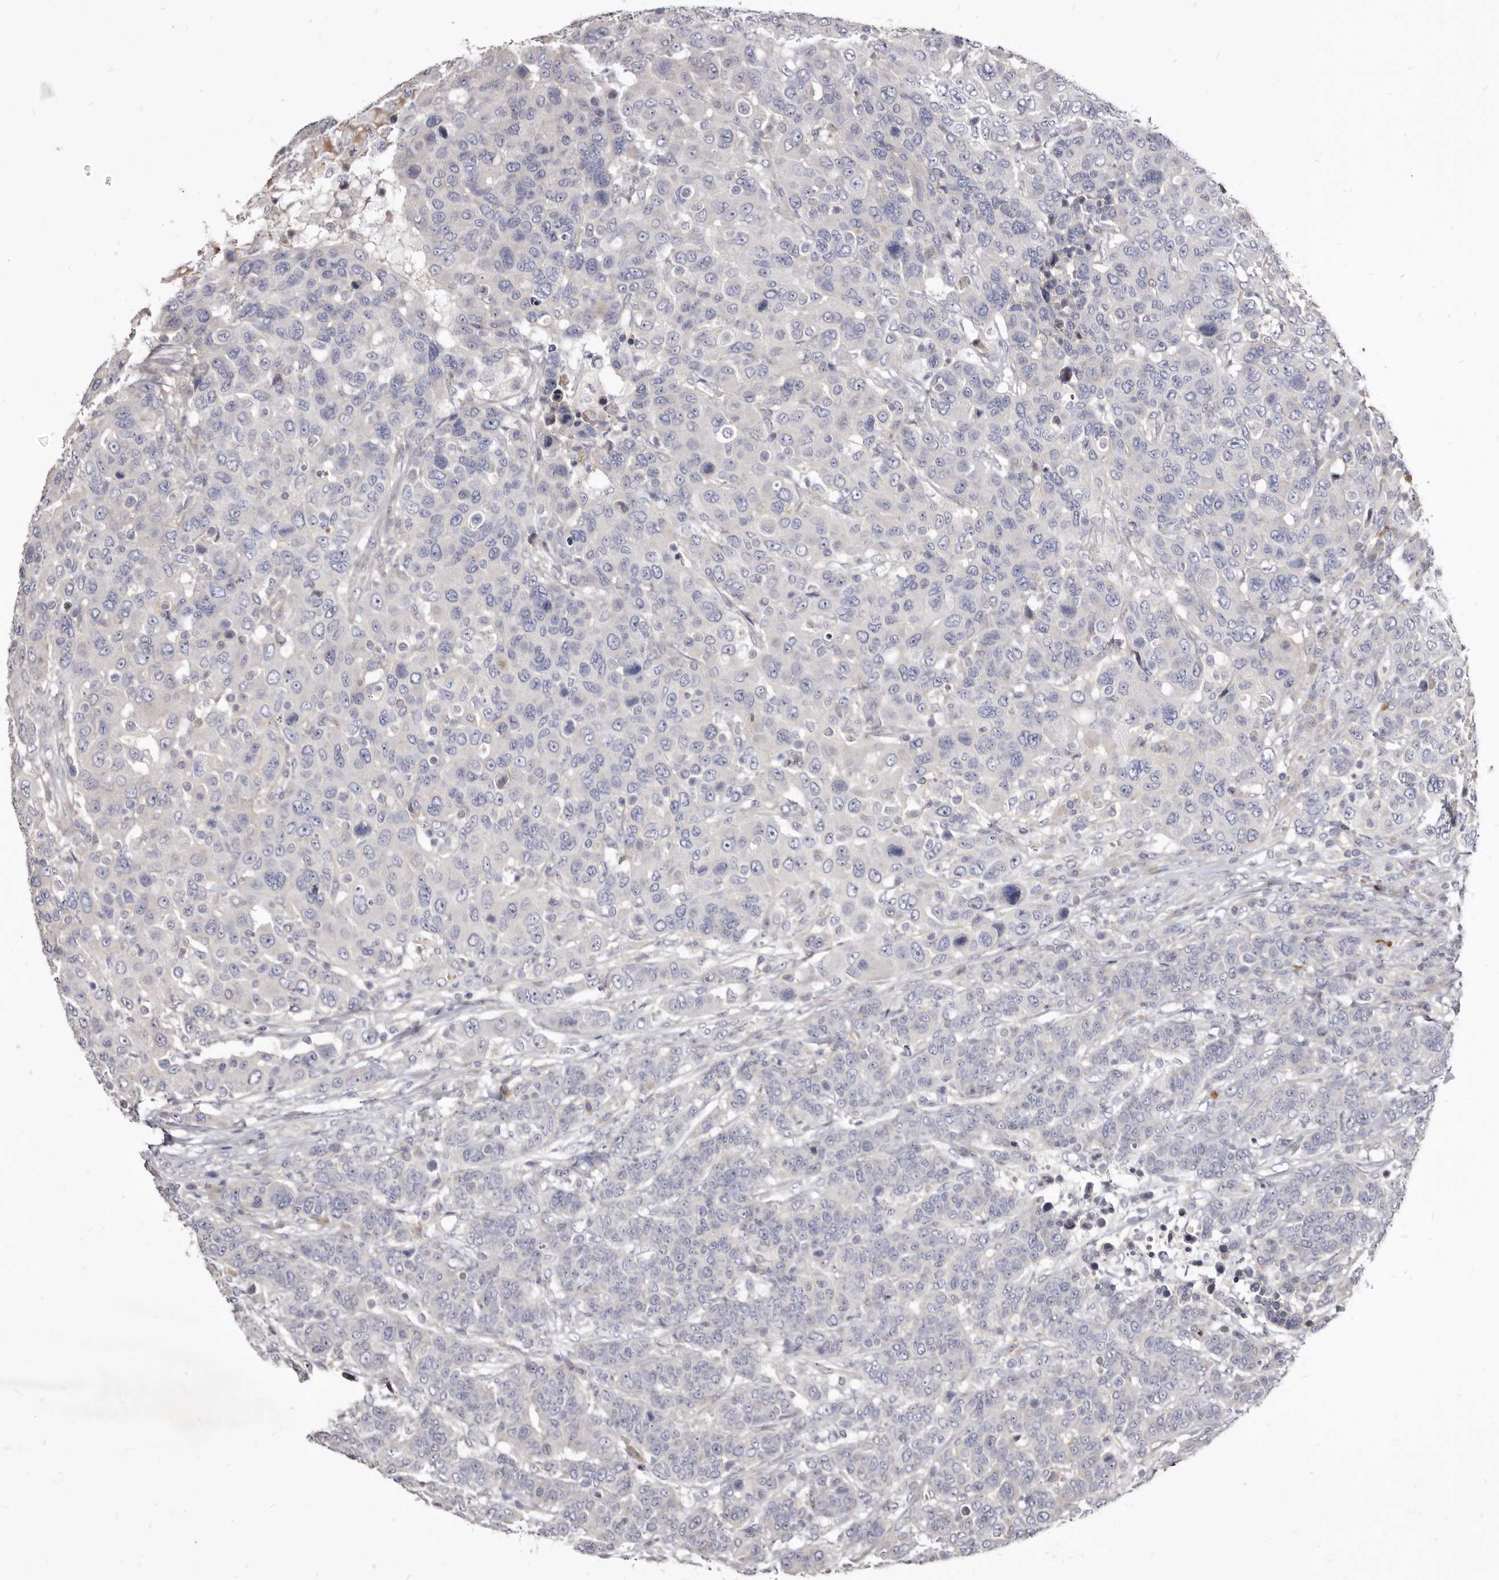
{"staining": {"intensity": "negative", "quantity": "none", "location": "none"}, "tissue": "breast cancer", "cell_type": "Tumor cells", "image_type": "cancer", "snomed": [{"axis": "morphology", "description": "Duct carcinoma"}, {"axis": "topography", "description": "Breast"}], "caption": "The image displays no significant positivity in tumor cells of breast cancer (invasive ductal carcinoma). (DAB immunohistochemistry (IHC) with hematoxylin counter stain).", "gene": "FAS", "patient": {"sex": "female", "age": 37}}